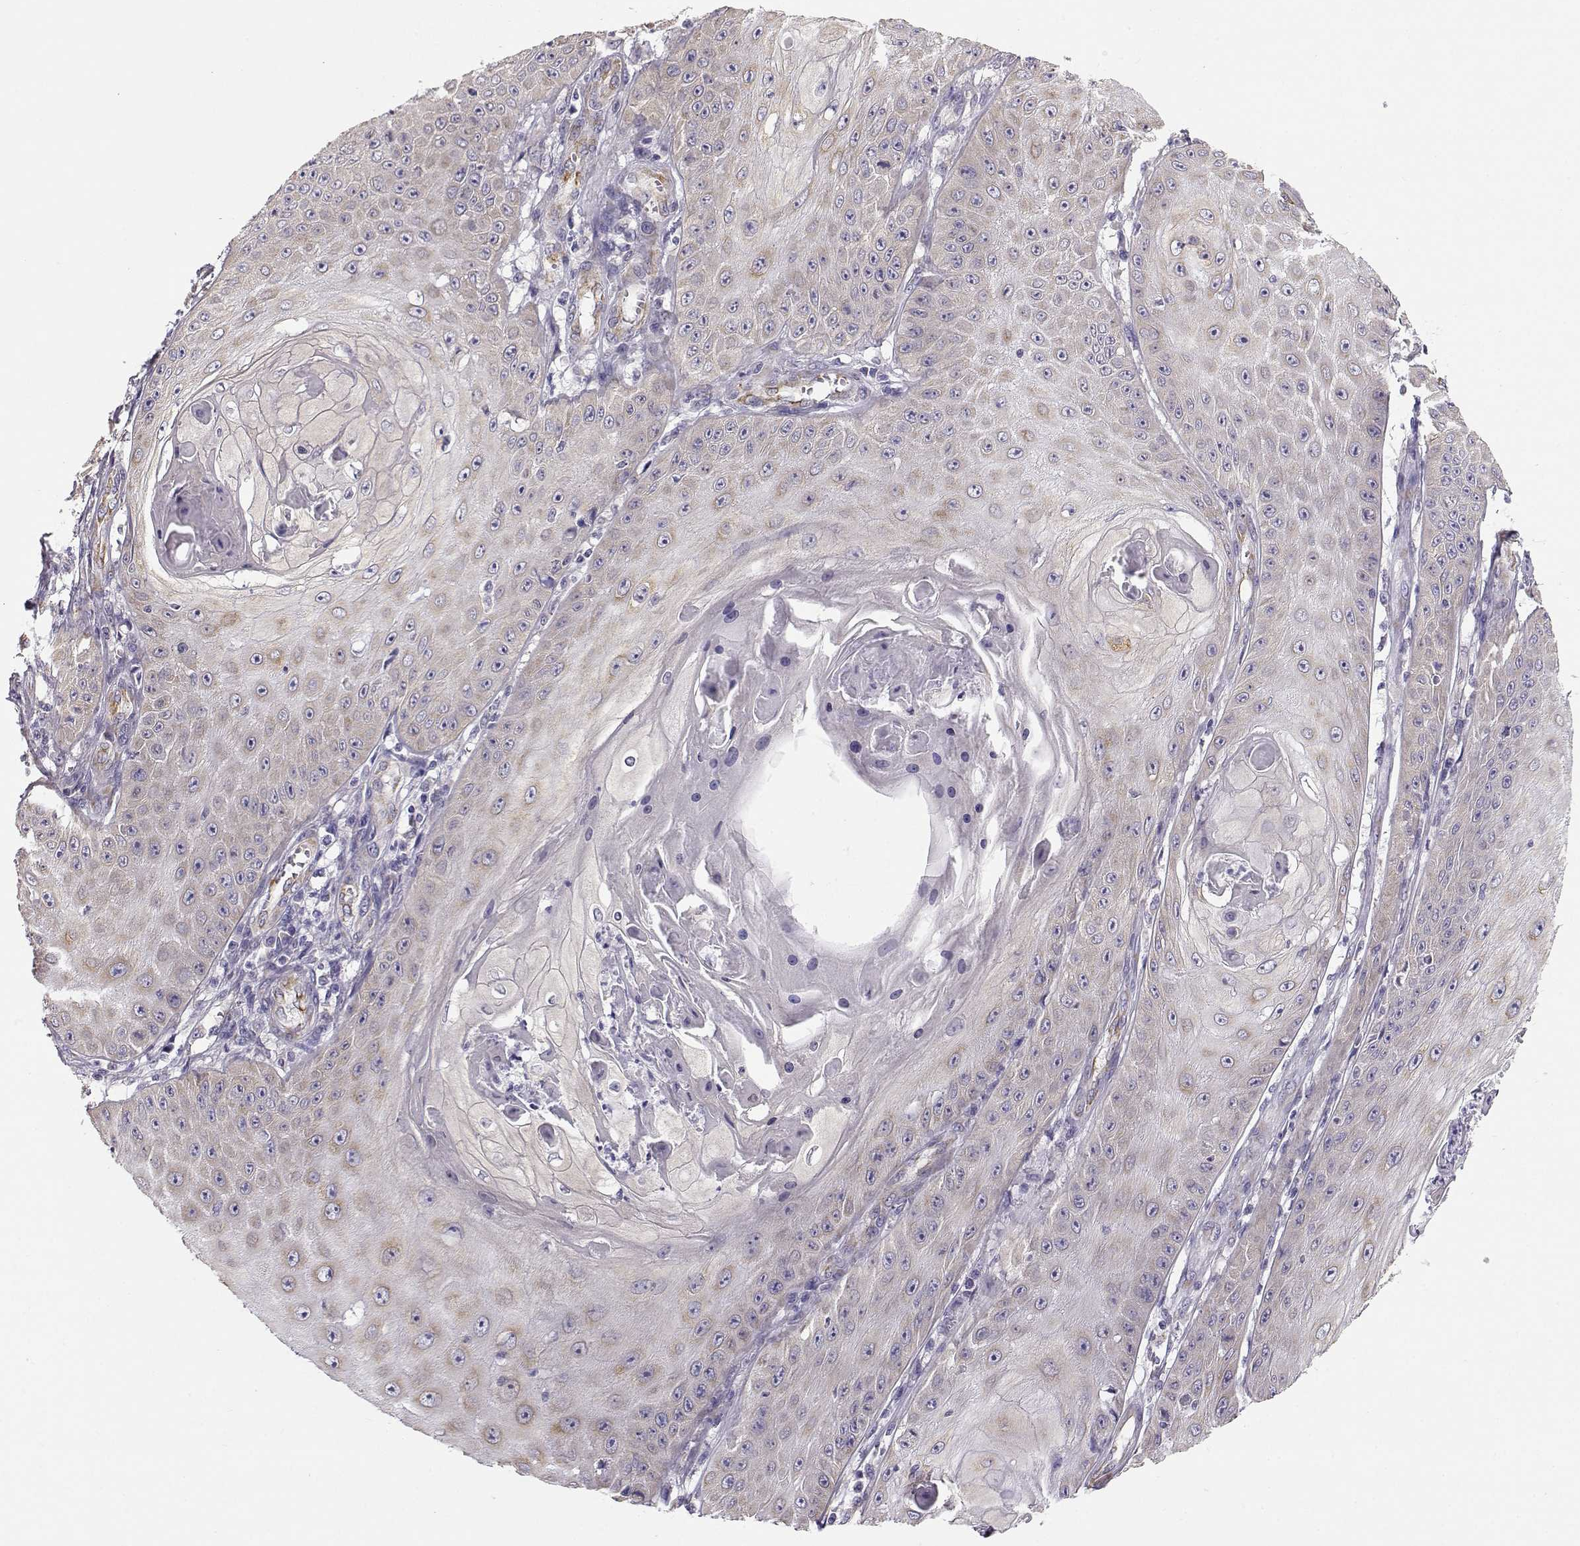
{"staining": {"intensity": "weak", "quantity": "25%-75%", "location": "cytoplasmic/membranous"}, "tissue": "skin cancer", "cell_type": "Tumor cells", "image_type": "cancer", "snomed": [{"axis": "morphology", "description": "Squamous cell carcinoma, NOS"}, {"axis": "topography", "description": "Skin"}], "caption": "Skin cancer (squamous cell carcinoma) stained for a protein reveals weak cytoplasmic/membranous positivity in tumor cells.", "gene": "BEND6", "patient": {"sex": "male", "age": 70}}